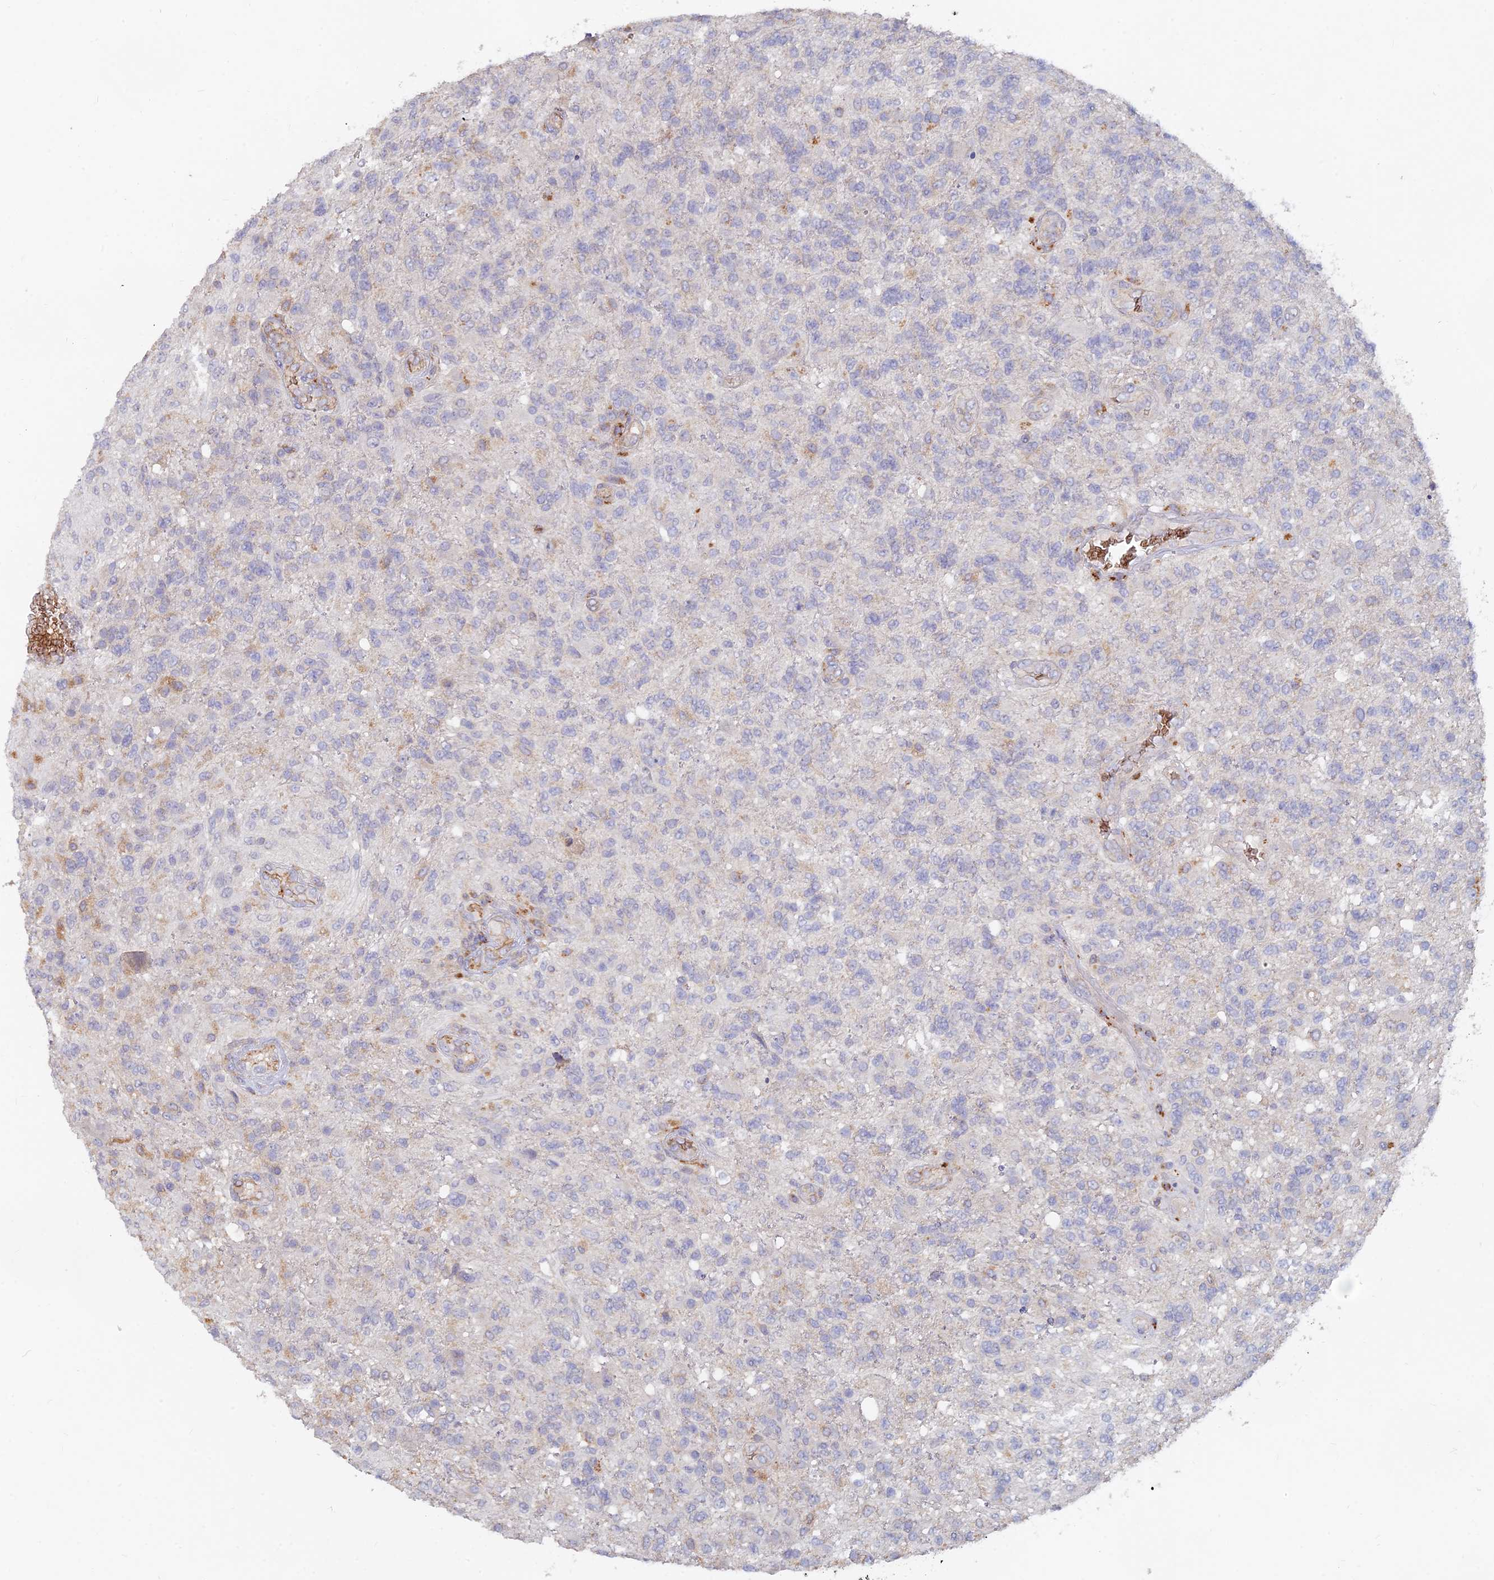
{"staining": {"intensity": "negative", "quantity": "none", "location": "none"}, "tissue": "glioma", "cell_type": "Tumor cells", "image_type": "cancer", "snomed": [{"axis": "morphology", "description": "Glioma, malignant, High grade"}, {"axis": "topography", "description": "Brain"}], "caption": "Tumor cells are negative for brown protein staining in glioma.", "gene": "ARRDC1", "patient": {"sex": "male", "age": 56}}